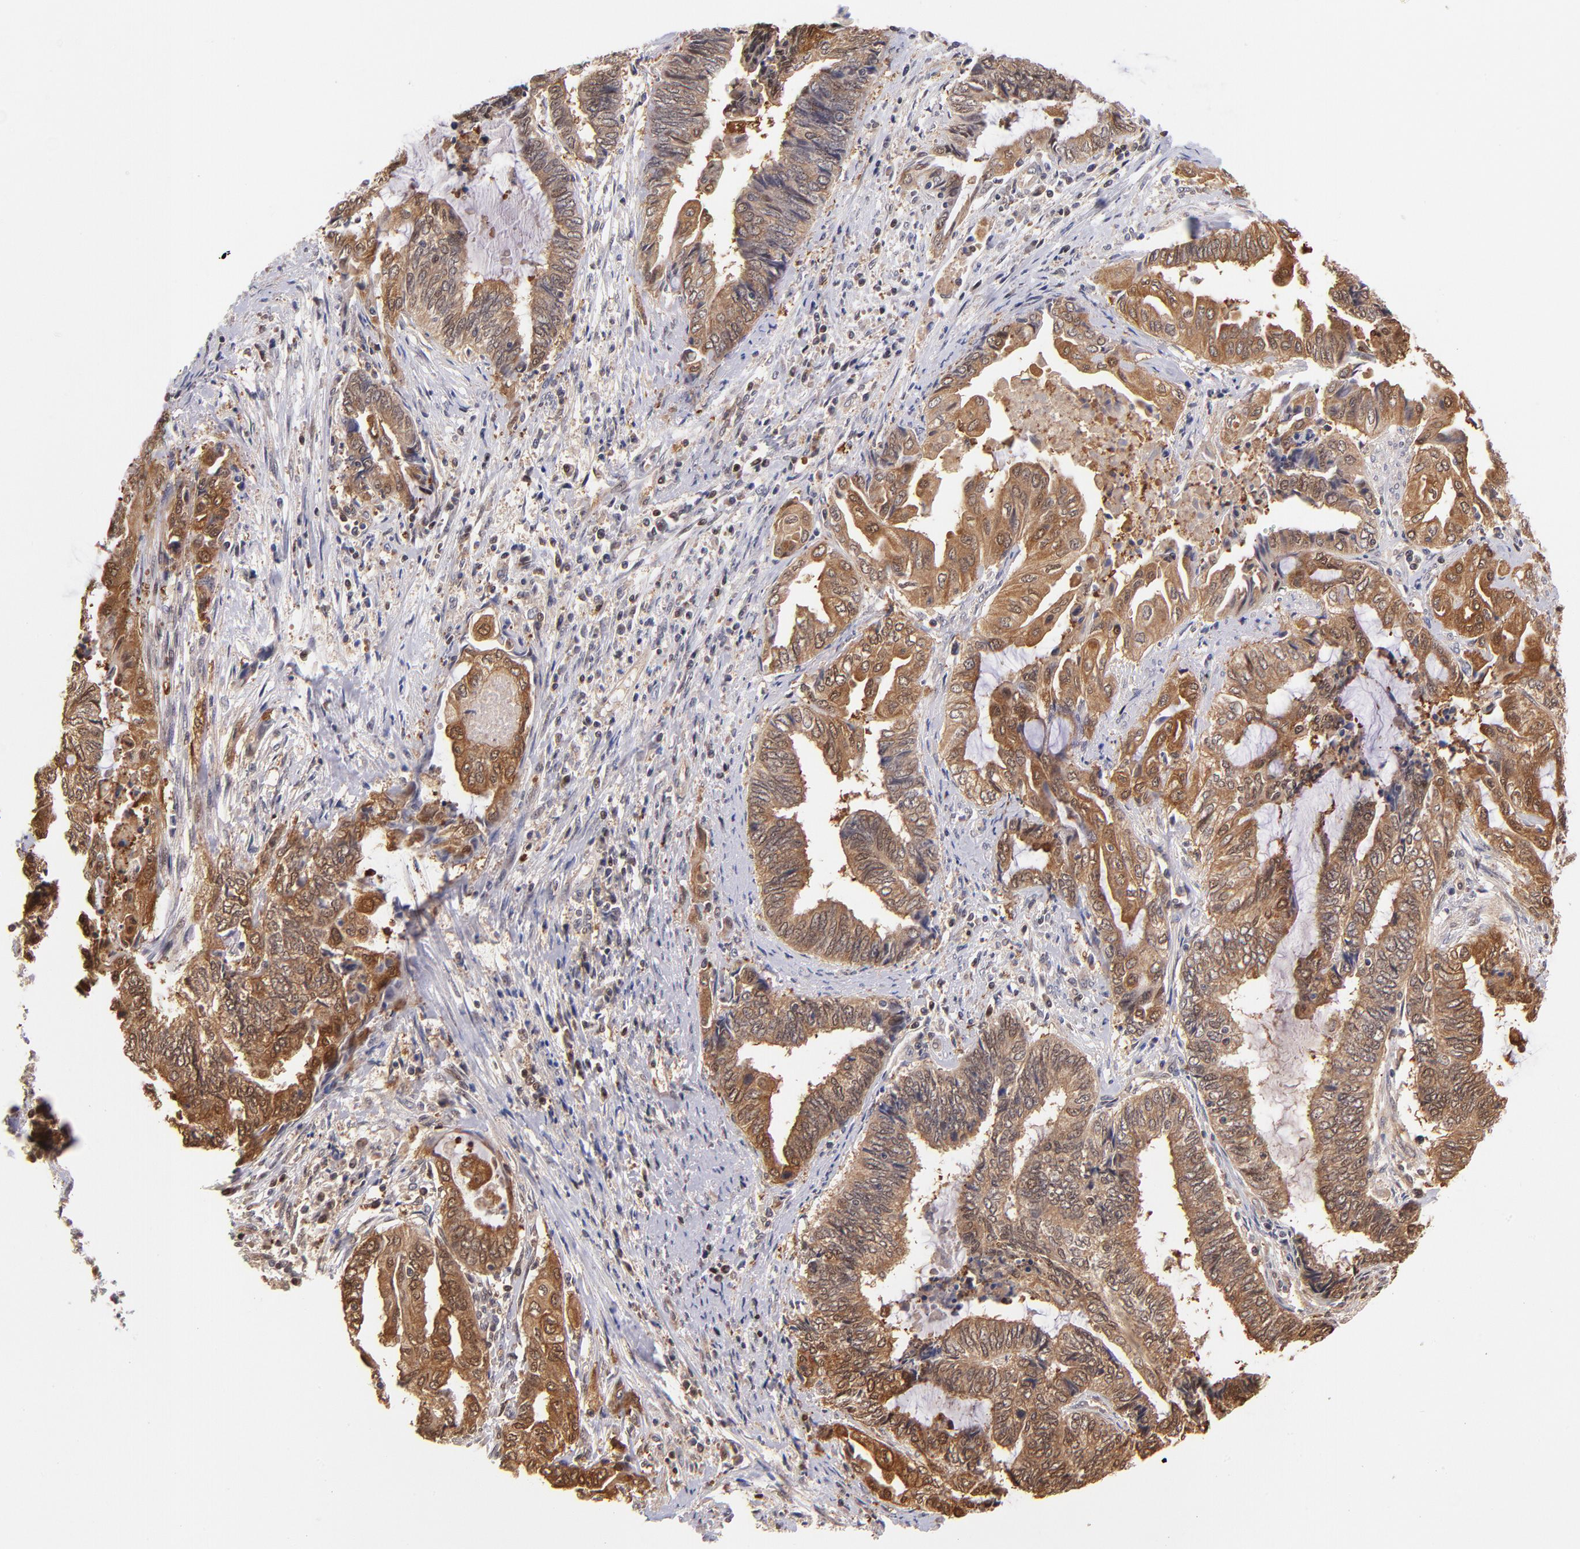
{"staining": {"intensity": "moderate", "quantity": ">75%", "location": "cytoplasmic/membranous,nuclear"}, "tissue": "endometrial cancer", "cell_type": "Tumor cells", "image_type": "cancer", "snomed": [{"axis": "morphology", "description": "Adenocarcinoma, NOS"}, {"axis": "topography", "description": "Uterus"}, {"axis": "topography", "description": "Endometrium"}], "caption": "Endometrial cancer (adenocarcinoma) stained with DAB (3,3'-diaminobenzidine) immunohistochemistry (IHC) shows medium levels of moderate cytoplasmic/membranous and nuclear positivity in about >75% of tumor cells. Nuclei are stained in blue.", "gene": "YWHAB", "patient": {"sex": "female", "age": 70}}